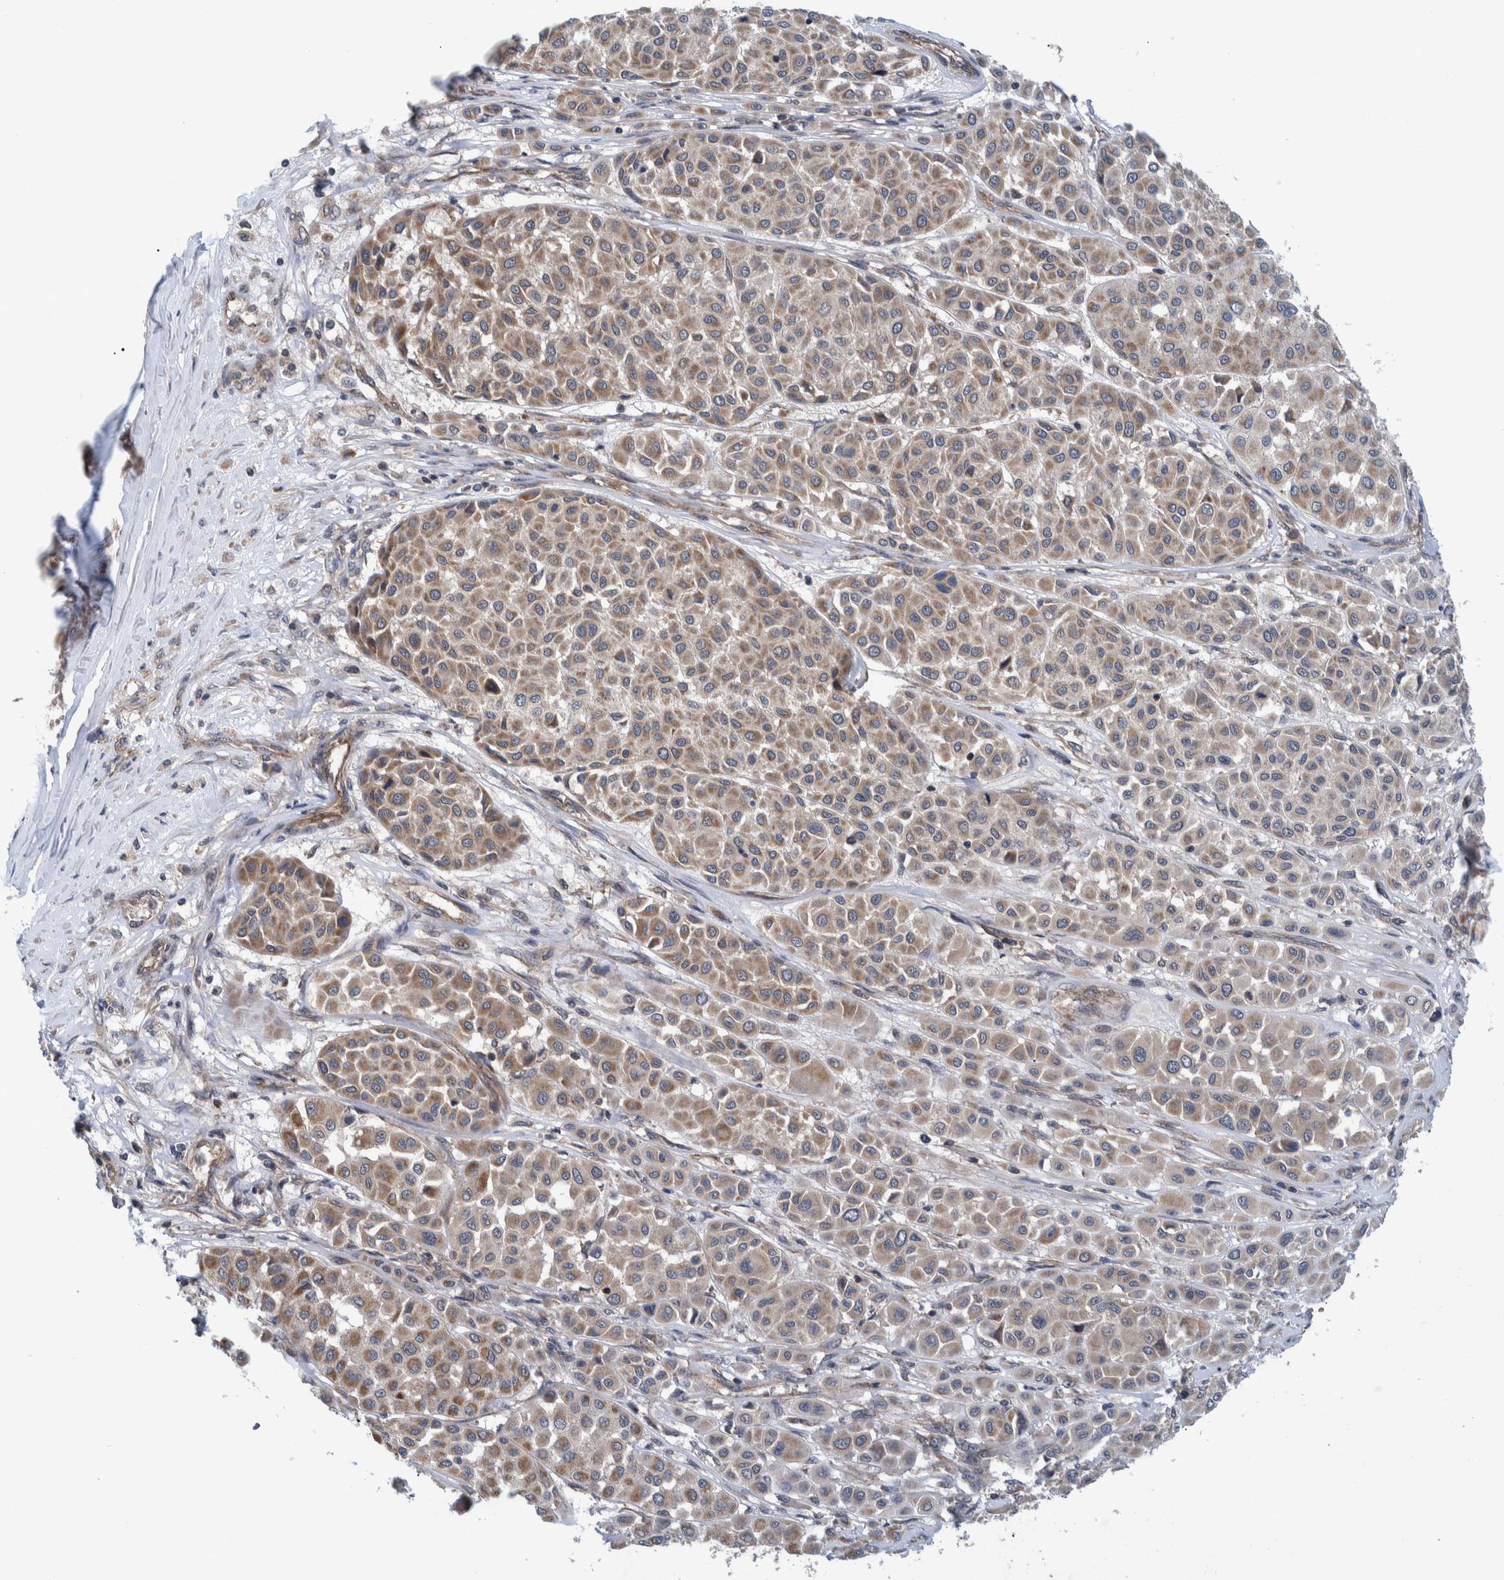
{"staining": {"intensity": "weak", "quantity": ">75%", "location": "cytoplasmic/membranous"}, "tissue": "melanoma", "cell_type": "Tumor cells", "image_type": "cancer", "snomed": [{"axis": "morphology", "description": "Malignant melanoma, Metastatic site"}, {"axis": "topography", "description": "Soft tissue"}], "caption": "Melanoma stained for a protein (brown) shows weak cytoplasmic/membranous positive positivity in approximately >75% of tumor cells.", "gene": "MRPS7", "patient": {"sex": "male", "age": 41}}